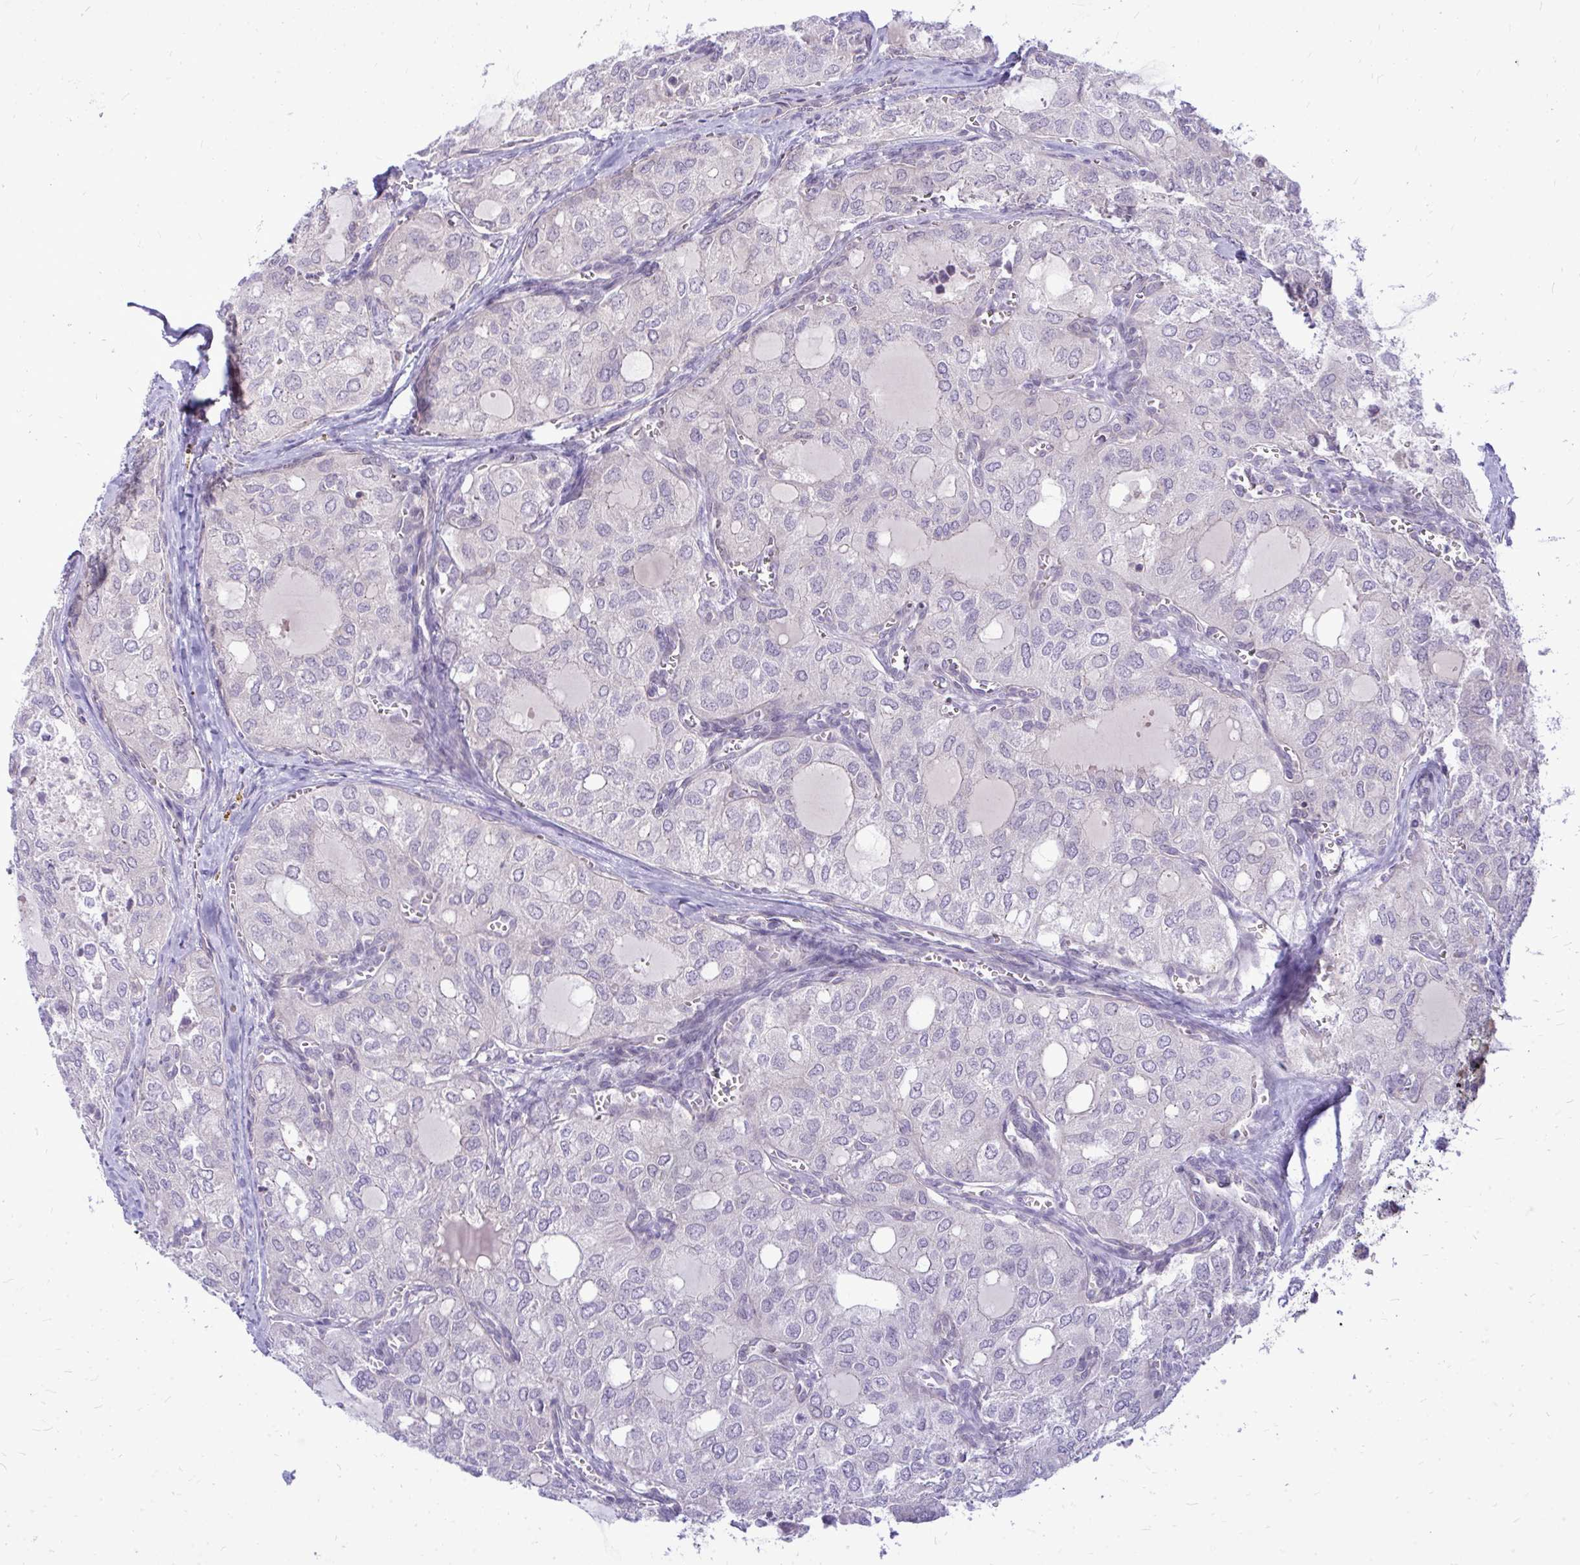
{"staining": {"intensity": "negative", "quantity": "none", "location": "none"}, "tissue": "thyroid cancer", "cell_type": "Tumor cells", "image_type": "cancer", "snomed": [{"axis": "morphology", "description": "Follicular adenoma carcinoma, NOS"}, {"axis": "topography", "description": "Thyroid gland"}], "caption": "High magnification brightfield microscopy of thyroid follicular adenoma carcinoma stained with DAB (3,3'-diaminobenzidine) (brown) and counterstained with hematoxylin (blue): tumor cells show no significant expression. The staining is performed using DAB (3,3'-diaminobenzidine) brown chromogen with nuclei counter-stained in using hematoxylin.", "gene": "ZSCAN25", "patient": {"sex": "male", "age": 75}}